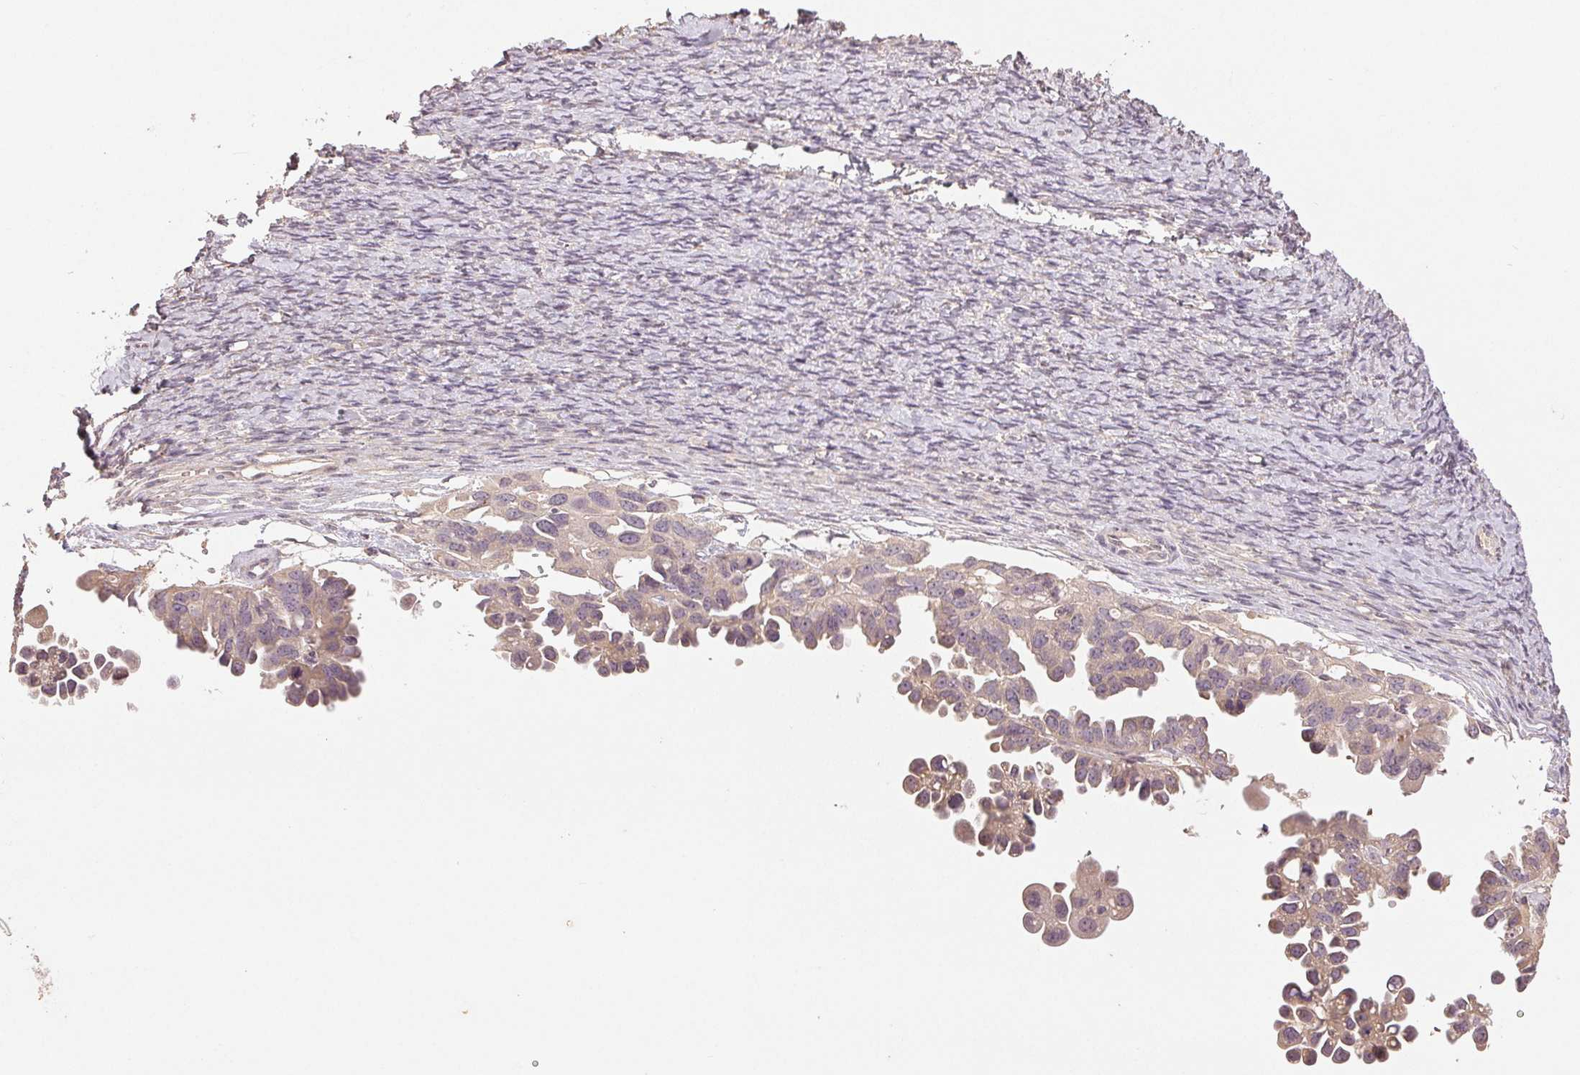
{"staining": {"intensity": "weak", "quantity": "<25%", "location": "cytoplasmic/membranous"}, "tissue": "ovarian cancer", "cell_type": "Tumor cells", "image_type": "cancer", "snomed": [{"axis": "morphology", "description": "Cystadenocarcinoma, serous, NOS"}, {"axis": "topography", "description": "Ovary"}], "caption": "Immunohistochemistry photomicrograph of ovarian cancer stained for a protein (brown), which shows no staining in tumor cells.", "gene": "COX14", "patient": {"sex": "female", "age": 53}}